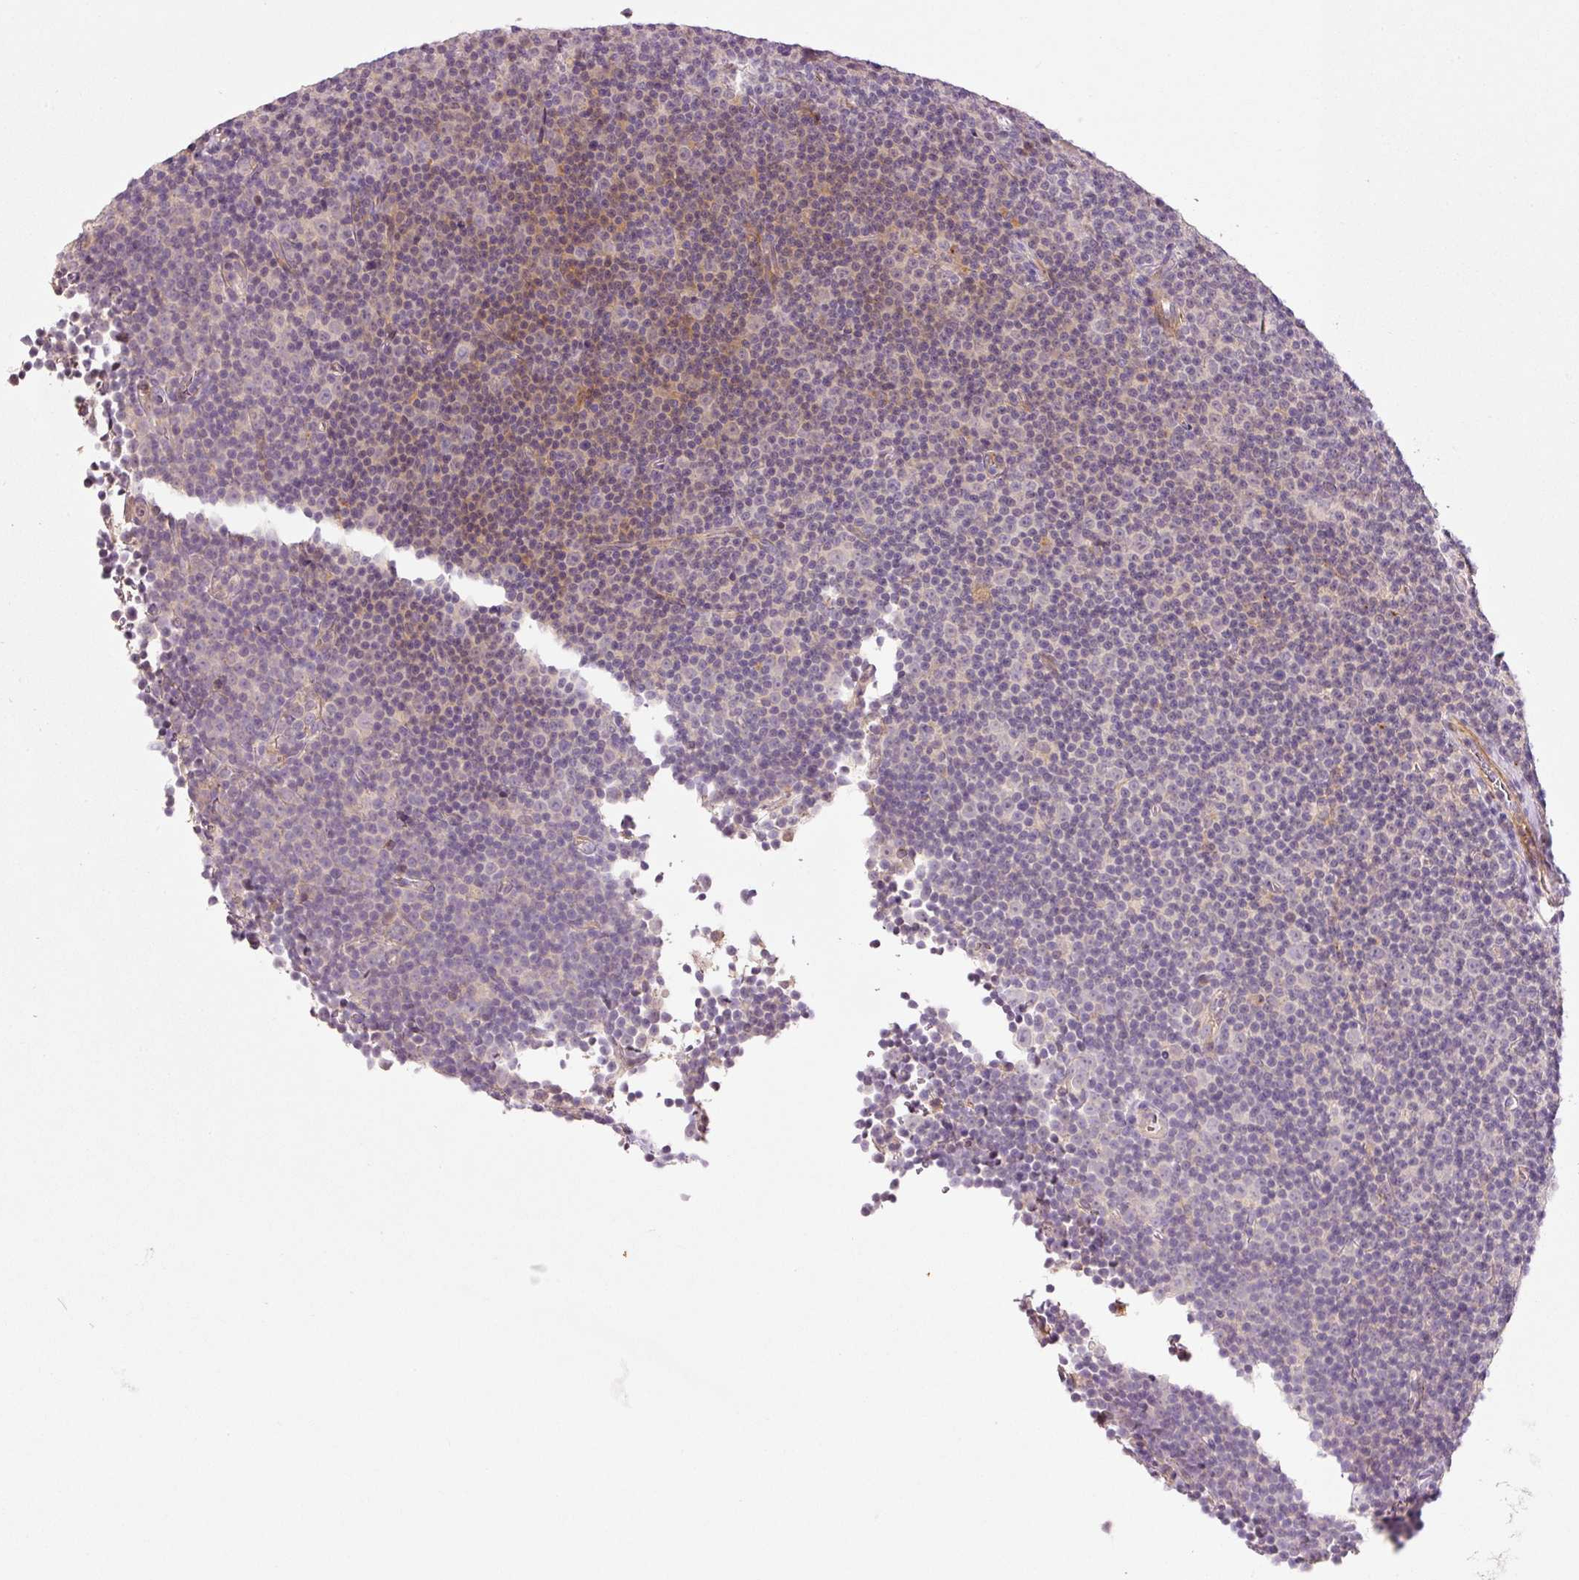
{"staining": {"intensity": "negative", "quantity": "none", "location": "none"}, "tissue": "lymphoma", "cell_type": "Tumor cells", "image_type": "cancer", "snomed": [{"axis": "morphology", "description": "Malignant lymphoma, non-Hodgkin's type, Low grade"}, {"axis": "topography", "description": "Lymph node"}], "caption": "Low-grade malignant lymphoma, non-Hodgkin's type was stained to show a protein in brown. There is no significant expression in tumor cells. (Brightfield microscopy of DAB (3,3'-diaminobenzidine) immunohistochemistry at high magnification).", "gene": "TIRAP", "patient": {"sex": "female", "age": 67}}